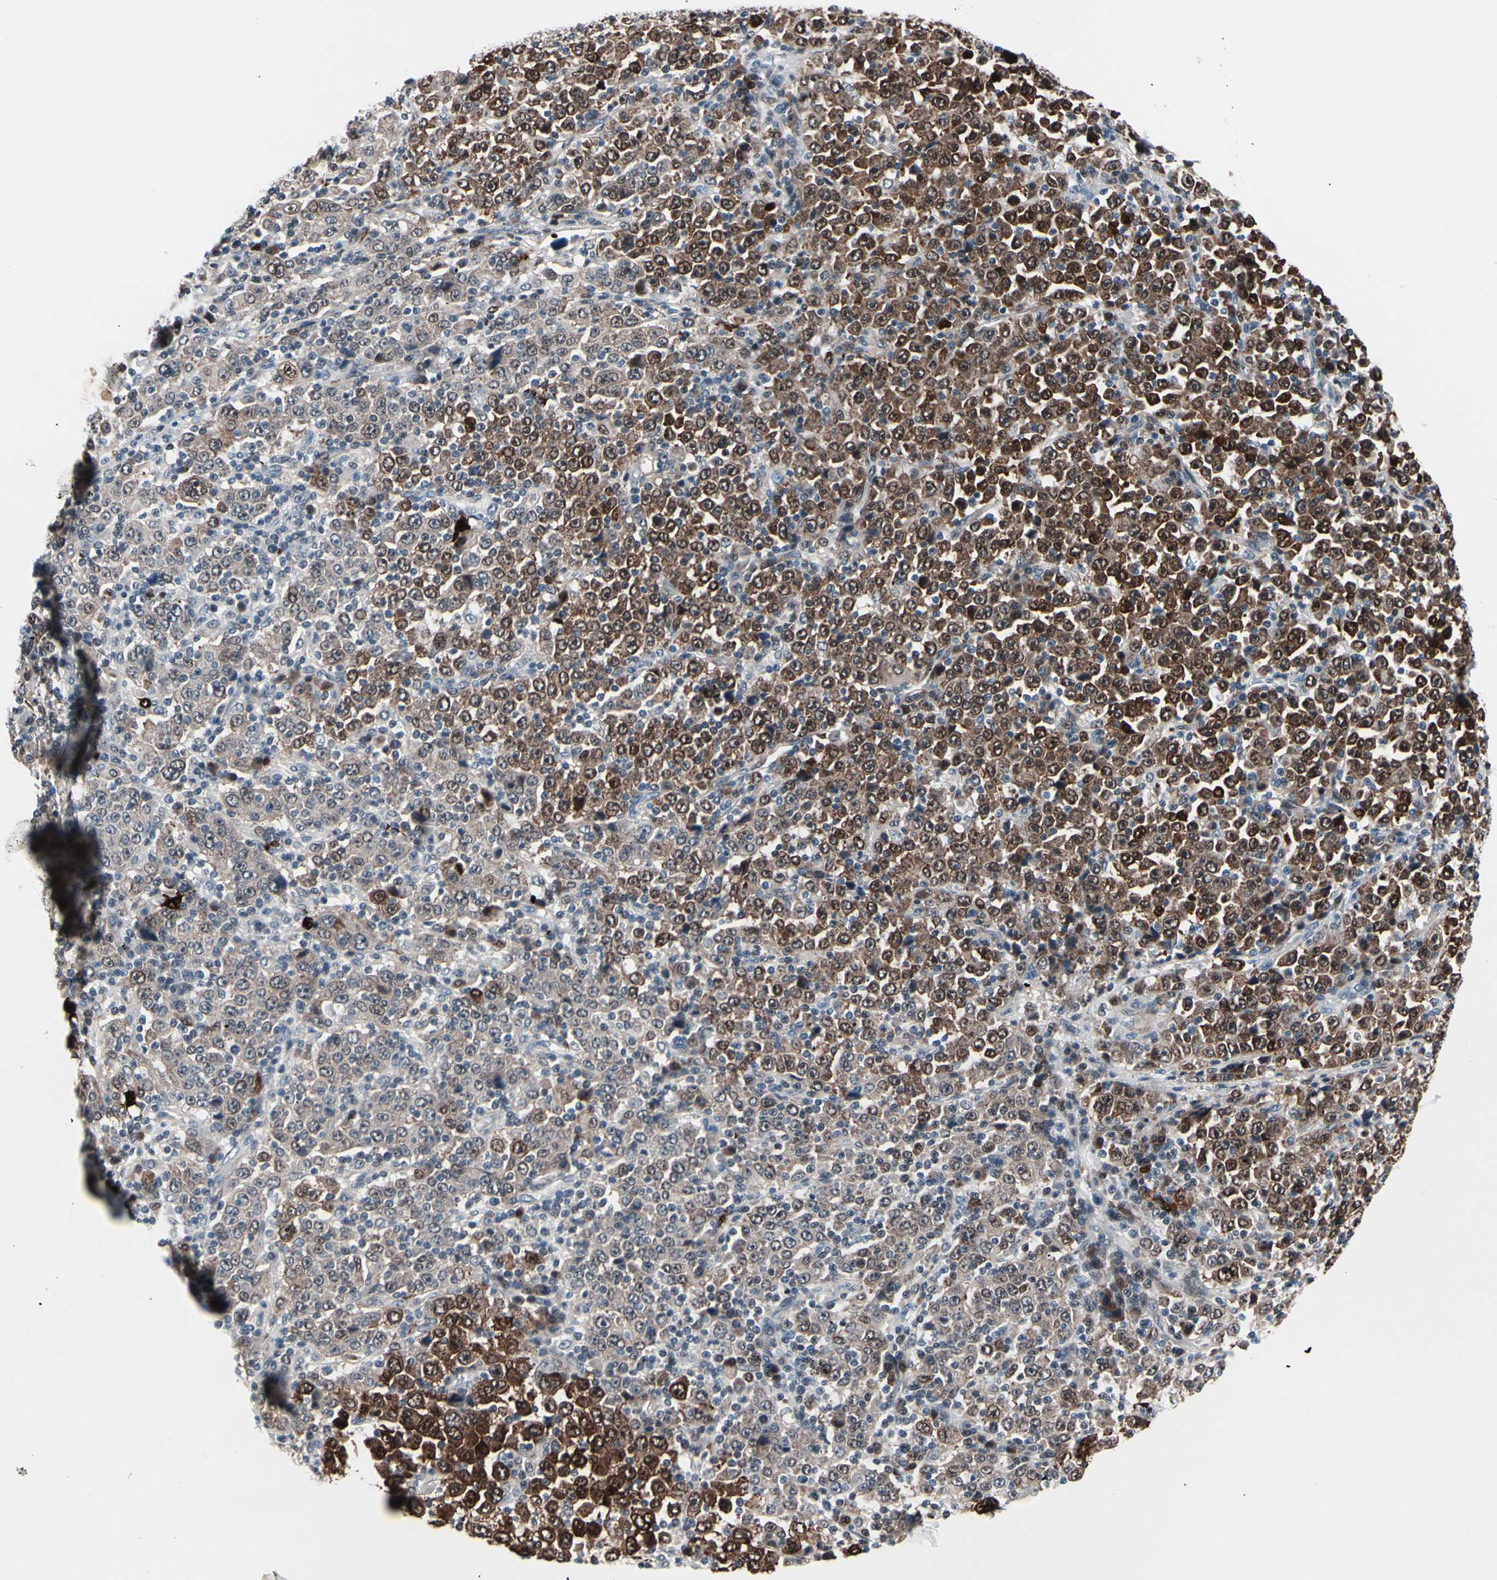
{"staining": {"intensity": "strong", "quantity": "25%-75%", "location": "cytoplasmic/membranous,nuclear"}, "tissue": "stomach cancer", "cell_type": "Tumor cells", "image_type": "cancer", "snomed": [{"axis": "morphology", "description": "Normal tissue, NOS"}, {"axis": "morphology", "description": "Adenocarcinoma, NOS"}, {"axis": "topography", "description": "Stomach, upper"}, {"axis": "topography", "description": "Stomach"}], "caption": "Immunohistochemical staining of stomach adenocarcinoma reveals high levels of strong cytoplasmic/membranous and nuclear protein expression in about 25%-75% of tumor cells. (Stains: DAB (3,3'-diaminobenzidine) in brown, nuclei in blue, Microscopy: brightfield microscopy at high magnification).", "gene": "TXN", "patient": {"sex": "male", "age": 59}}